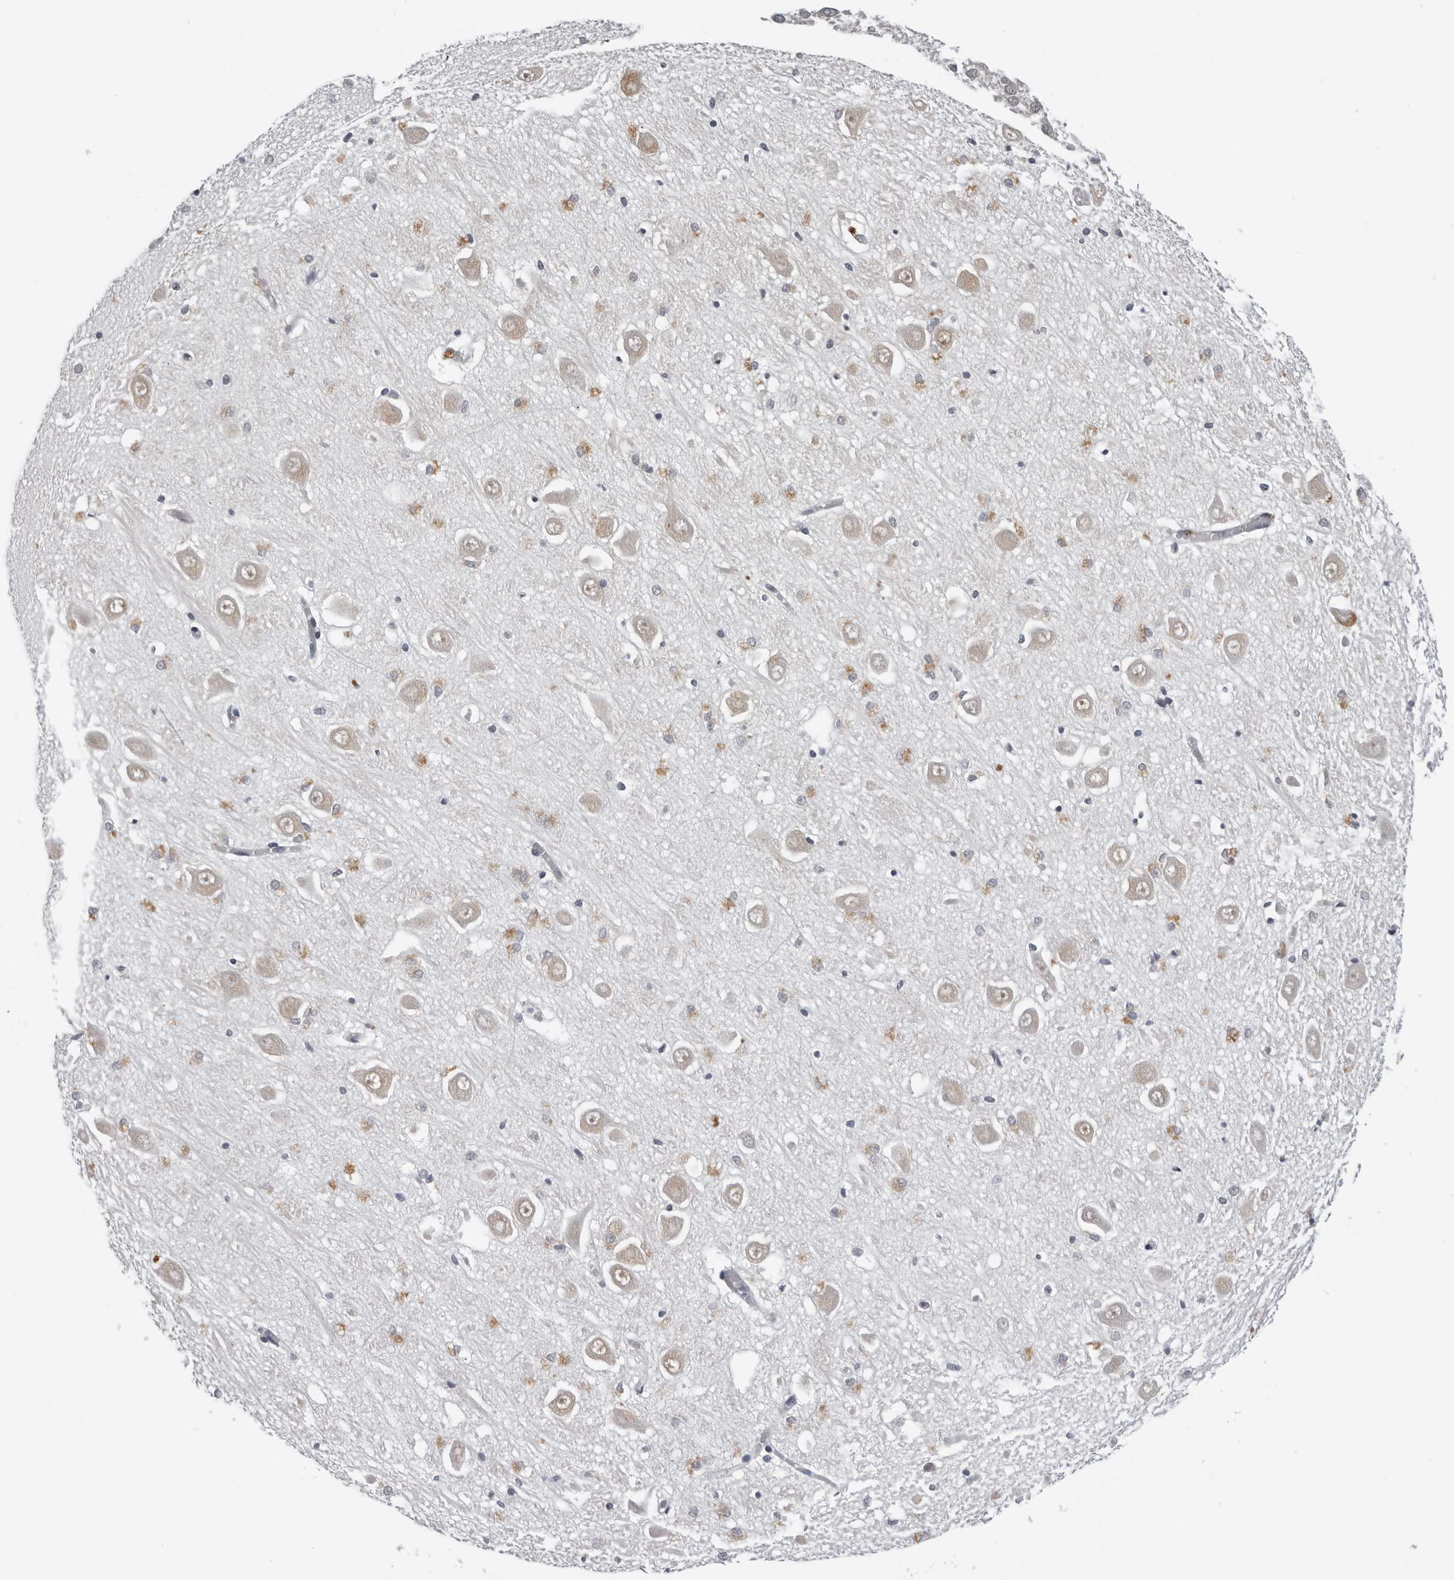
{"staining": {"intensity": "moderate", "quantity": "<25%", "location": "cytoplasmic/membranous"}, "tissue": "hippocampus", "cell_type": "Glial cells", "image_type": "normal", "snomed": [{"axis": "morphology", "description": "Normal tissue, NOS"}, {"axis": "topography", "description": "Hippocampus"}], "caption": "The histopathology image displays immunohistochemical staining of normal hippocampus. There is moderate cytoplasmic/membranous positivity is appreciated in about <25% of glial cells. Nuclei are stained in blue.", "gene": "CPT2", "patient": {"sex": "male", "age": 70}}